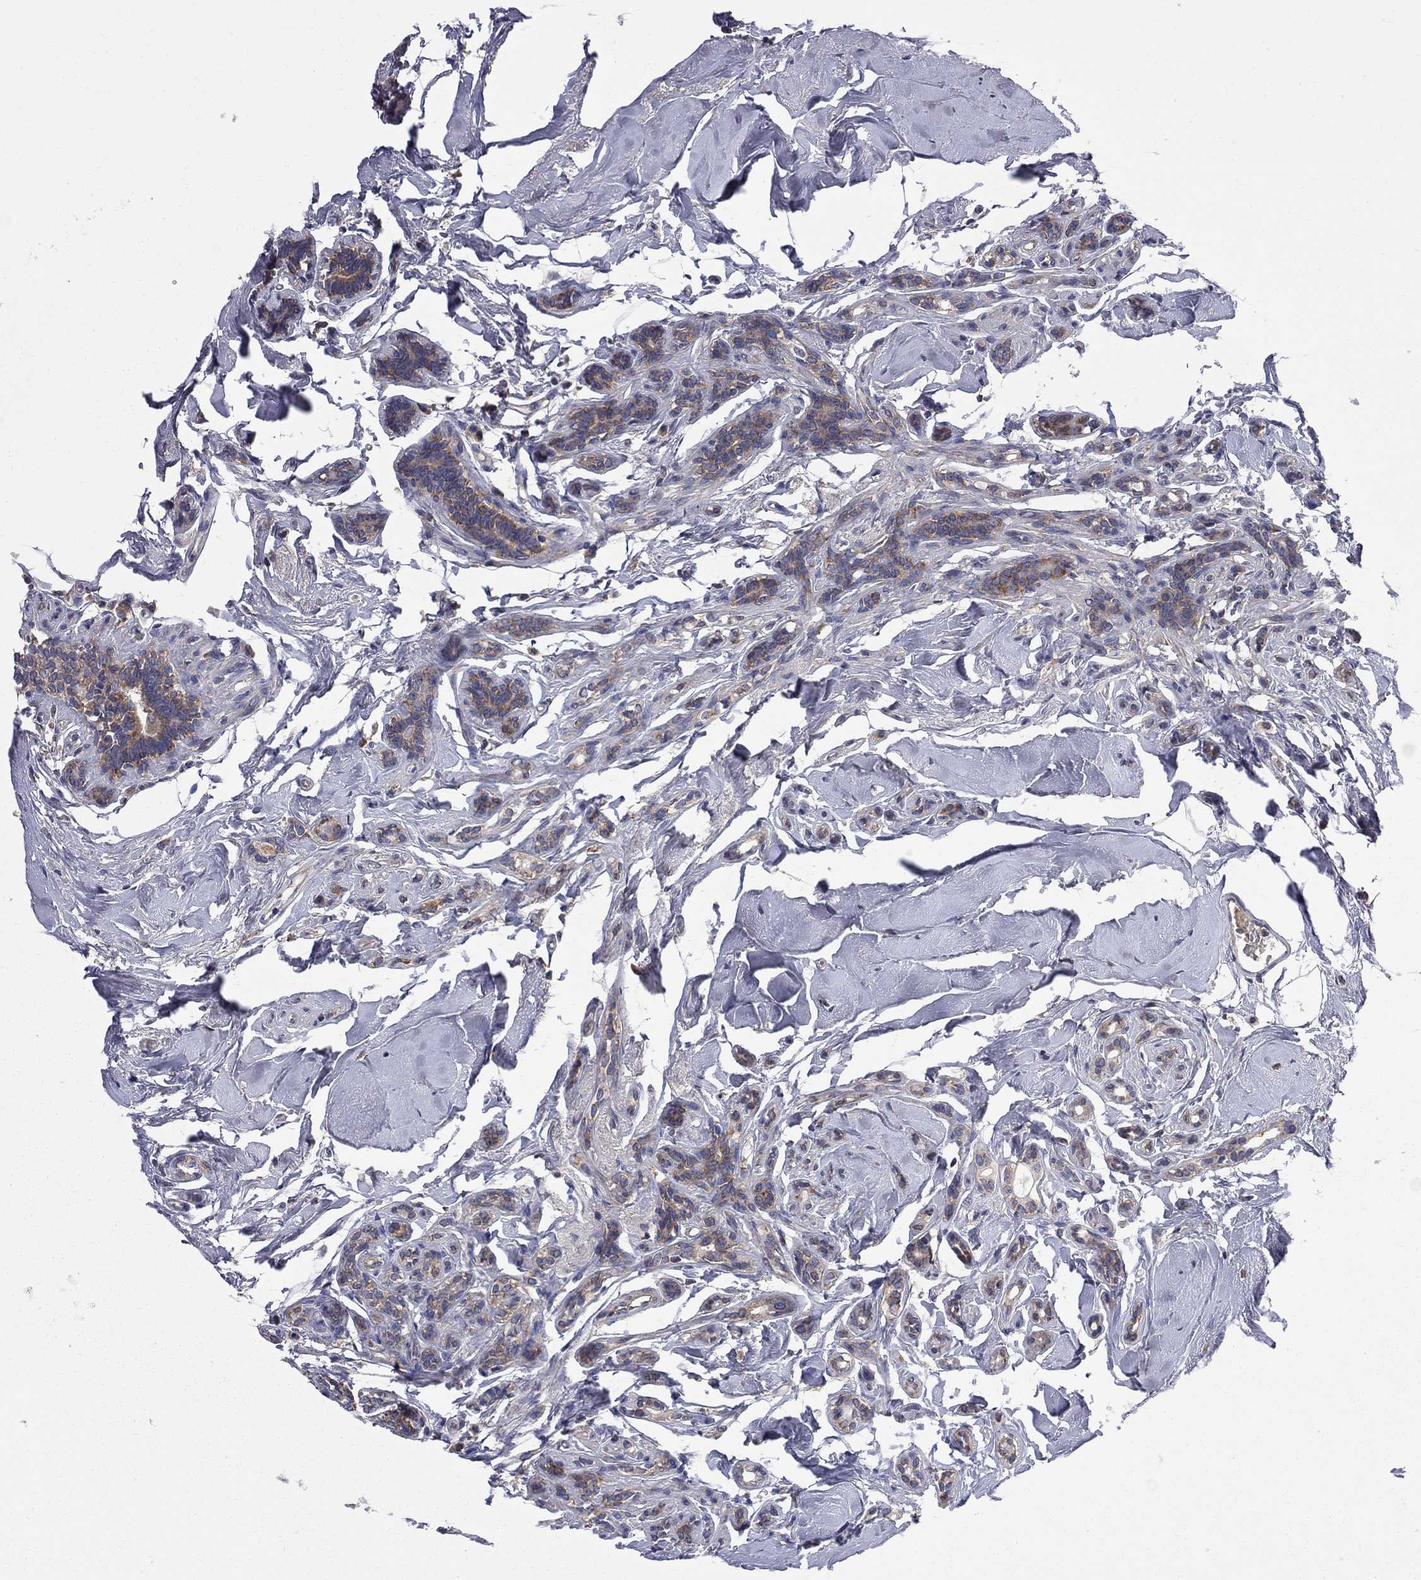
{"staining": {"intensity": "weak", "quantity": ">75%", "location": "cytoplasmic/membranous"}, "tissue": "breast cancer", "cell_type": "Tumor cells", "image_type": "cancer", "snomed": [{"axis": "morphology", "description": "Duct carcinoma"}, {"axis": "topography", "description": "Breast"}], "caption": "Protein positivity by immunohistochemistry (IHC) shows weak cytoplasmic/membranous expression in about >75% of tumor cells in breast cancer.", "gene": "CNOT11", "patient": {"sex": "female", "age": 83}}